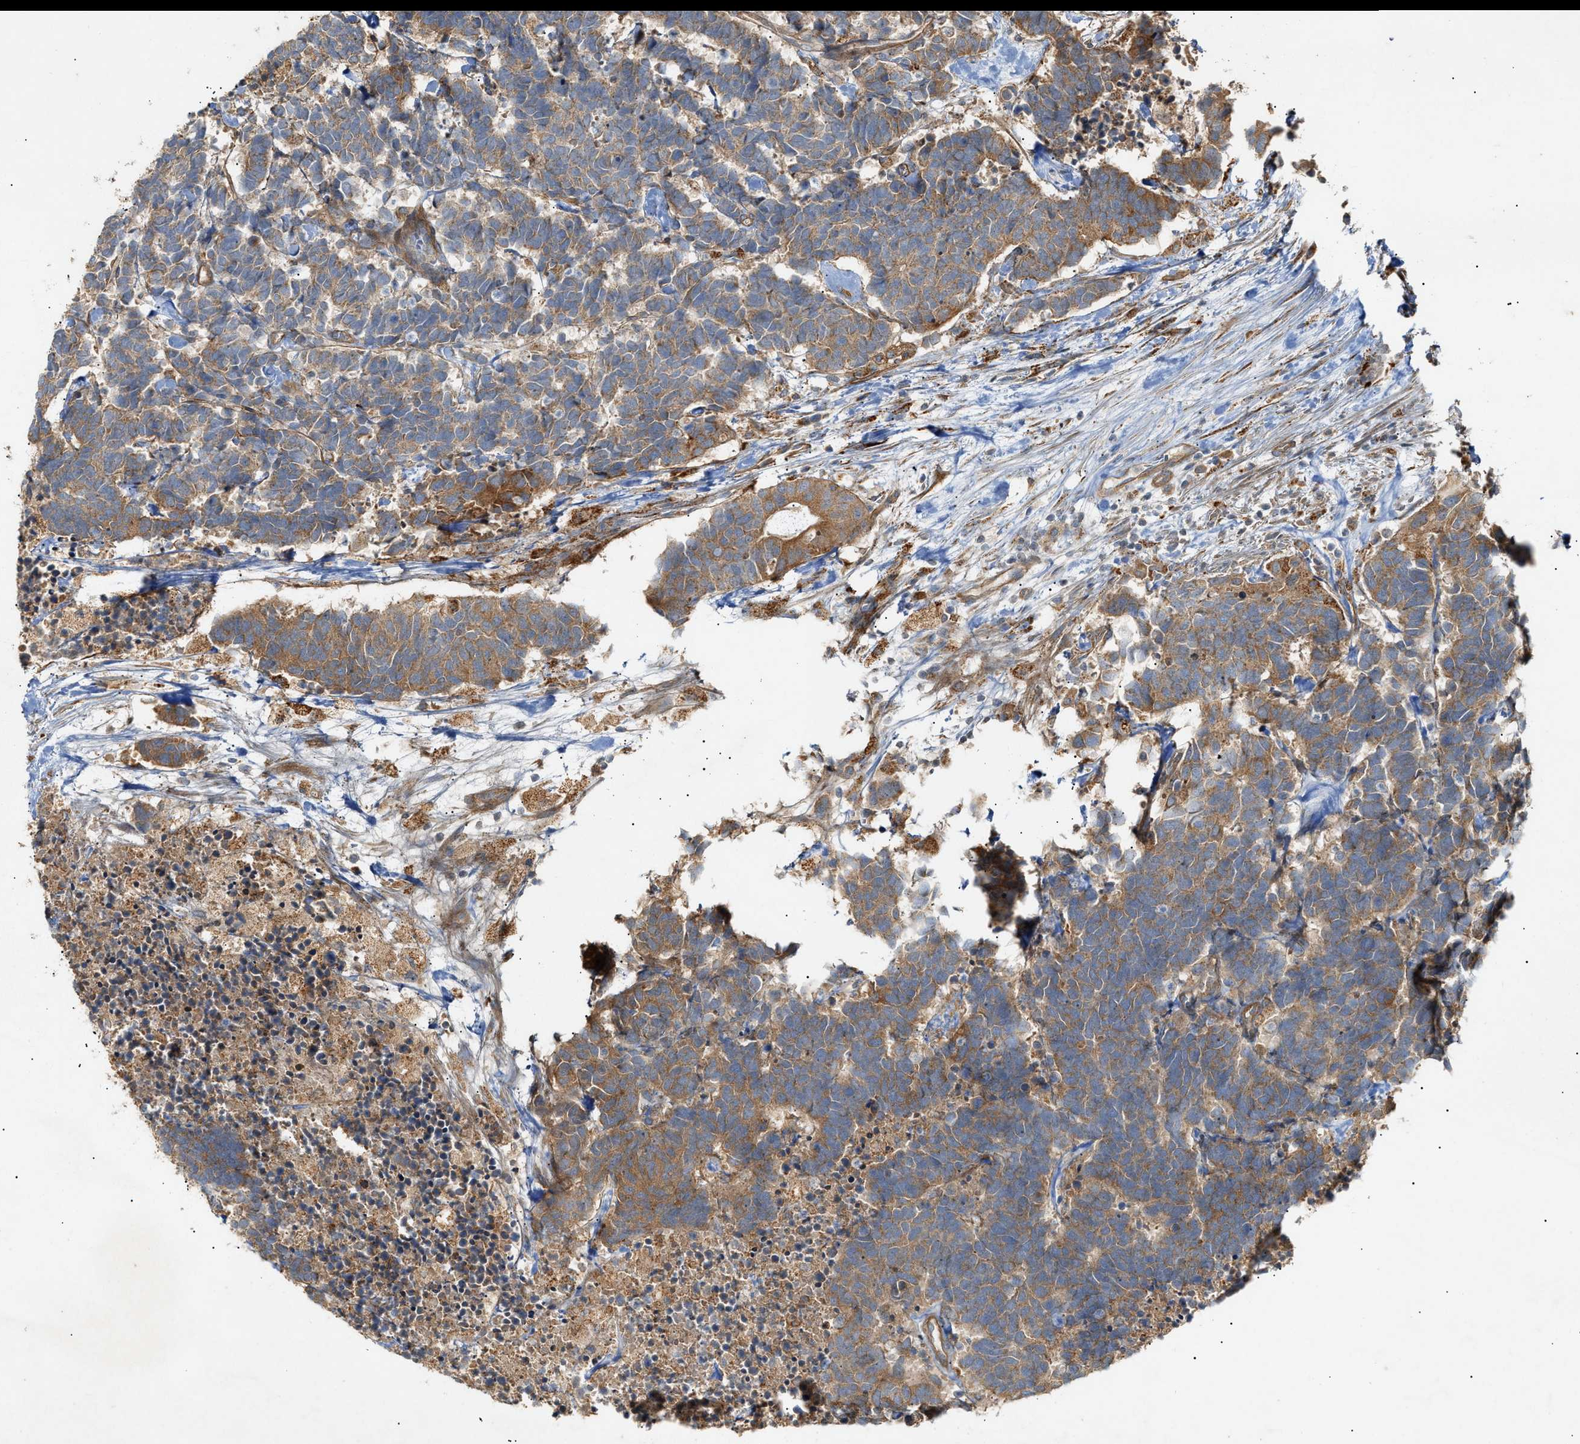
{"staining": {"intensity": "moderate", "quantity": "25%-75%", "location": "cytoplasmic/membranous"}, "tissue": "carcinoid", "cell_type": "Tumor cells", "image_type": "cancer", "snomed": [{"axis": "morphology", "description": "Carcinoma, NOS"}, {"axis": "morphology", "description": "Carcinoid, malignant, NOS"}, {"axis": "topography", "description": "Urinary bladder"}], "caption": "Carcinoid stained with a protein marker displays moderate staining in tumor cells.", "gene": "MTCH1", "patient": {"sex": "male", "age": 57}}